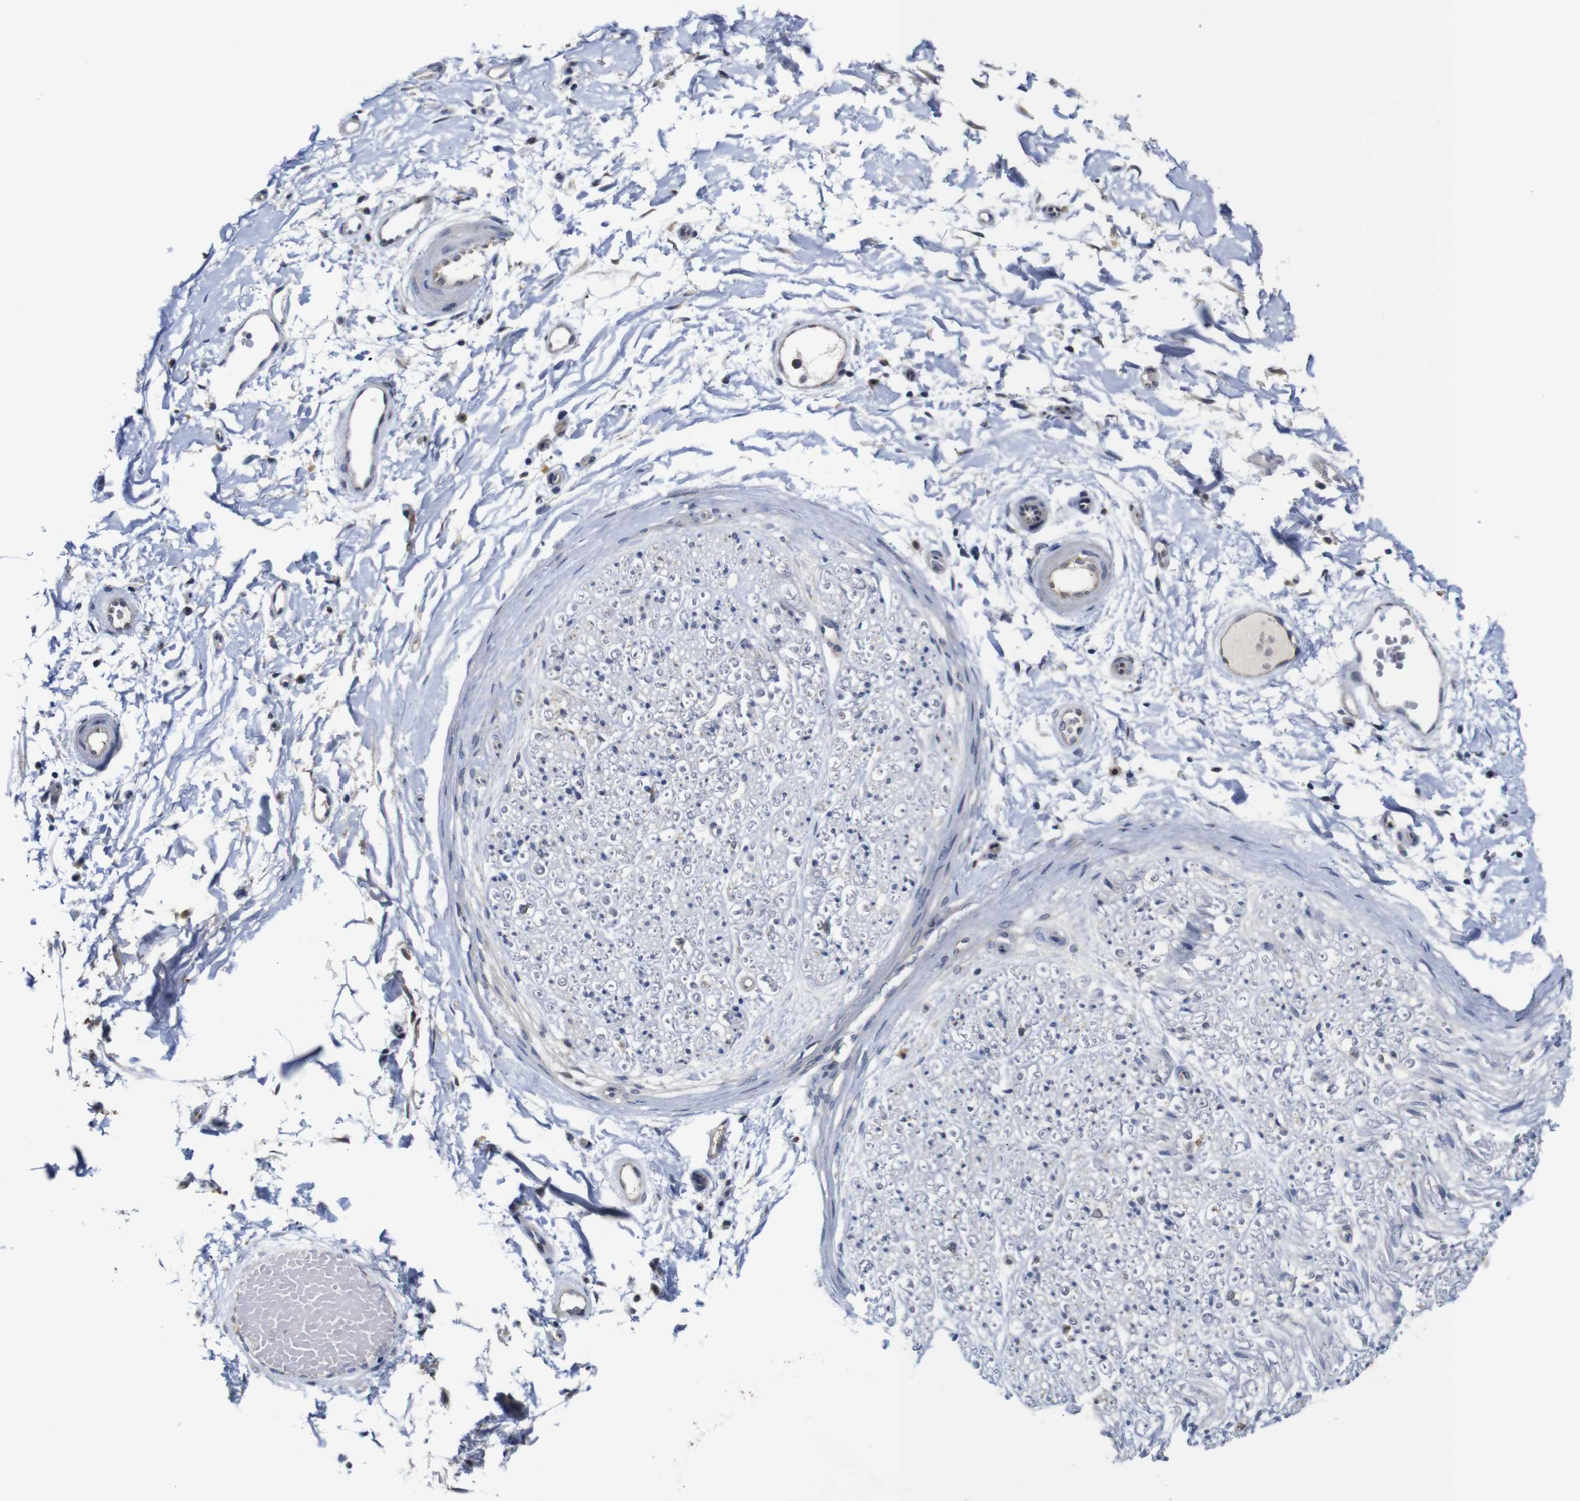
{"staining": {"intensity": "negative", "quantity": "none", "location": "none"}, "tissue": "adipose tissue", "cell_type": "Adipocytes", "image_type": "normal", "snomed": [{"axis": "morphology", "description": "Normal tissue, NOS"}, {"axis": "morphology", "description": "Squamous cell carcinoma, NOS"}, {"axis": "topography", "description": "Skin"}, {"axis": "topography", "description": "Peripheral nerve tissue"}], "caption": "This image is of benign adipose tissue stained with immunohistochemistry to label a protein in brown with the nuclei are counter-stained blue. There is no expression in adipocytes.", "gene": "FURIN", "patient": {"sex": "male", "age": 83}}